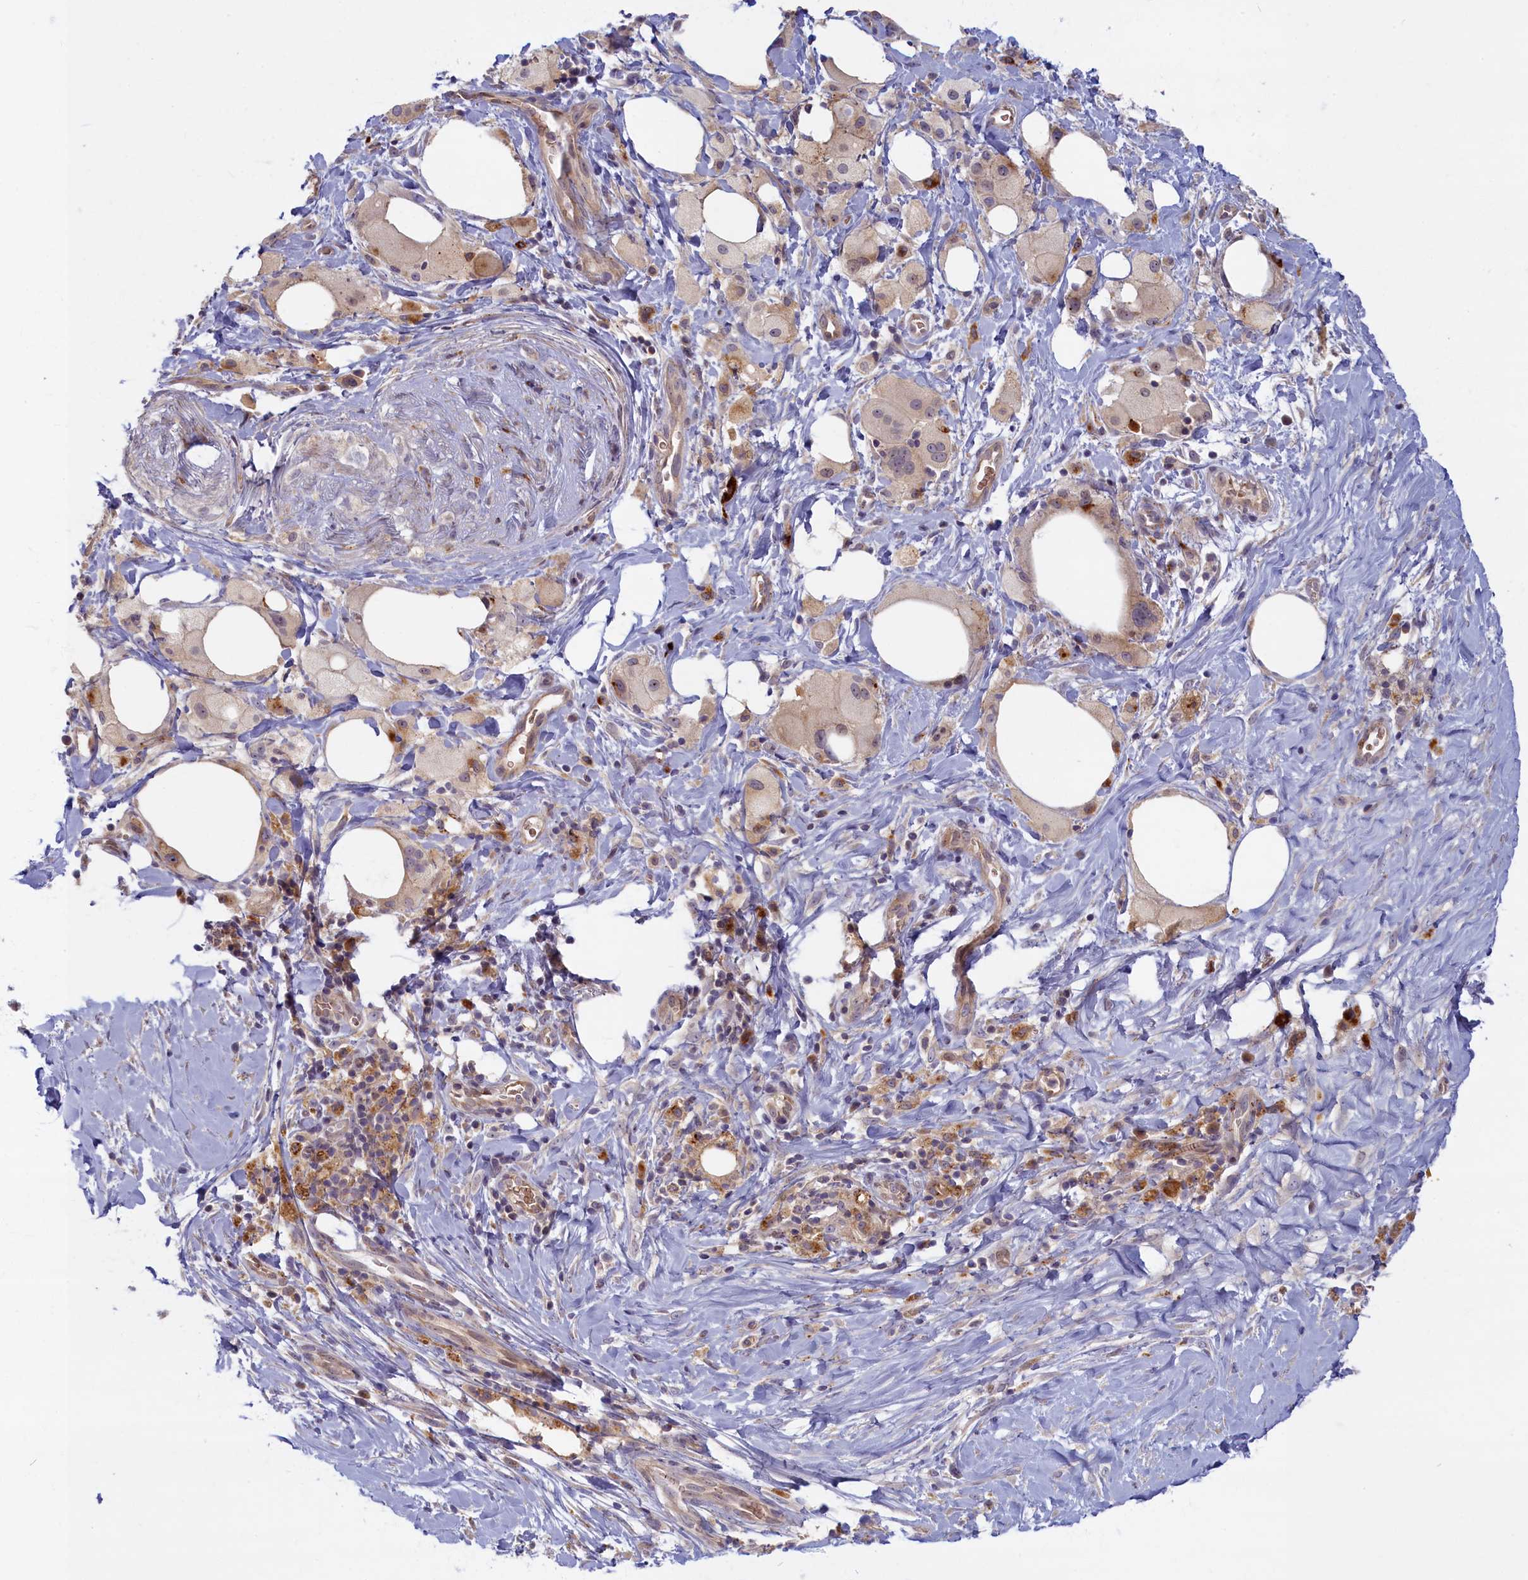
{"staining": {"intensity": "negative", "quantity": "none", "location": "none"}, "tissue": "pancreatic cancer", "cell_type": "Tumor cells", "image_type": "cancer", "snomed": [{"axis": "morphology", "description": "Adenocarcinoma, NOS"}, {"axis": "topography", "description": "Pancreas"}], "caption": "This micrograph is of pancreatic cancer stained with immunohistochemistry (IHC) to label a protein in brown with the nuclei are counter-stained blue. There is no staining in tumor cells.", "gene": "FCSK", "patient": {"sex": "male", "age": 58}}